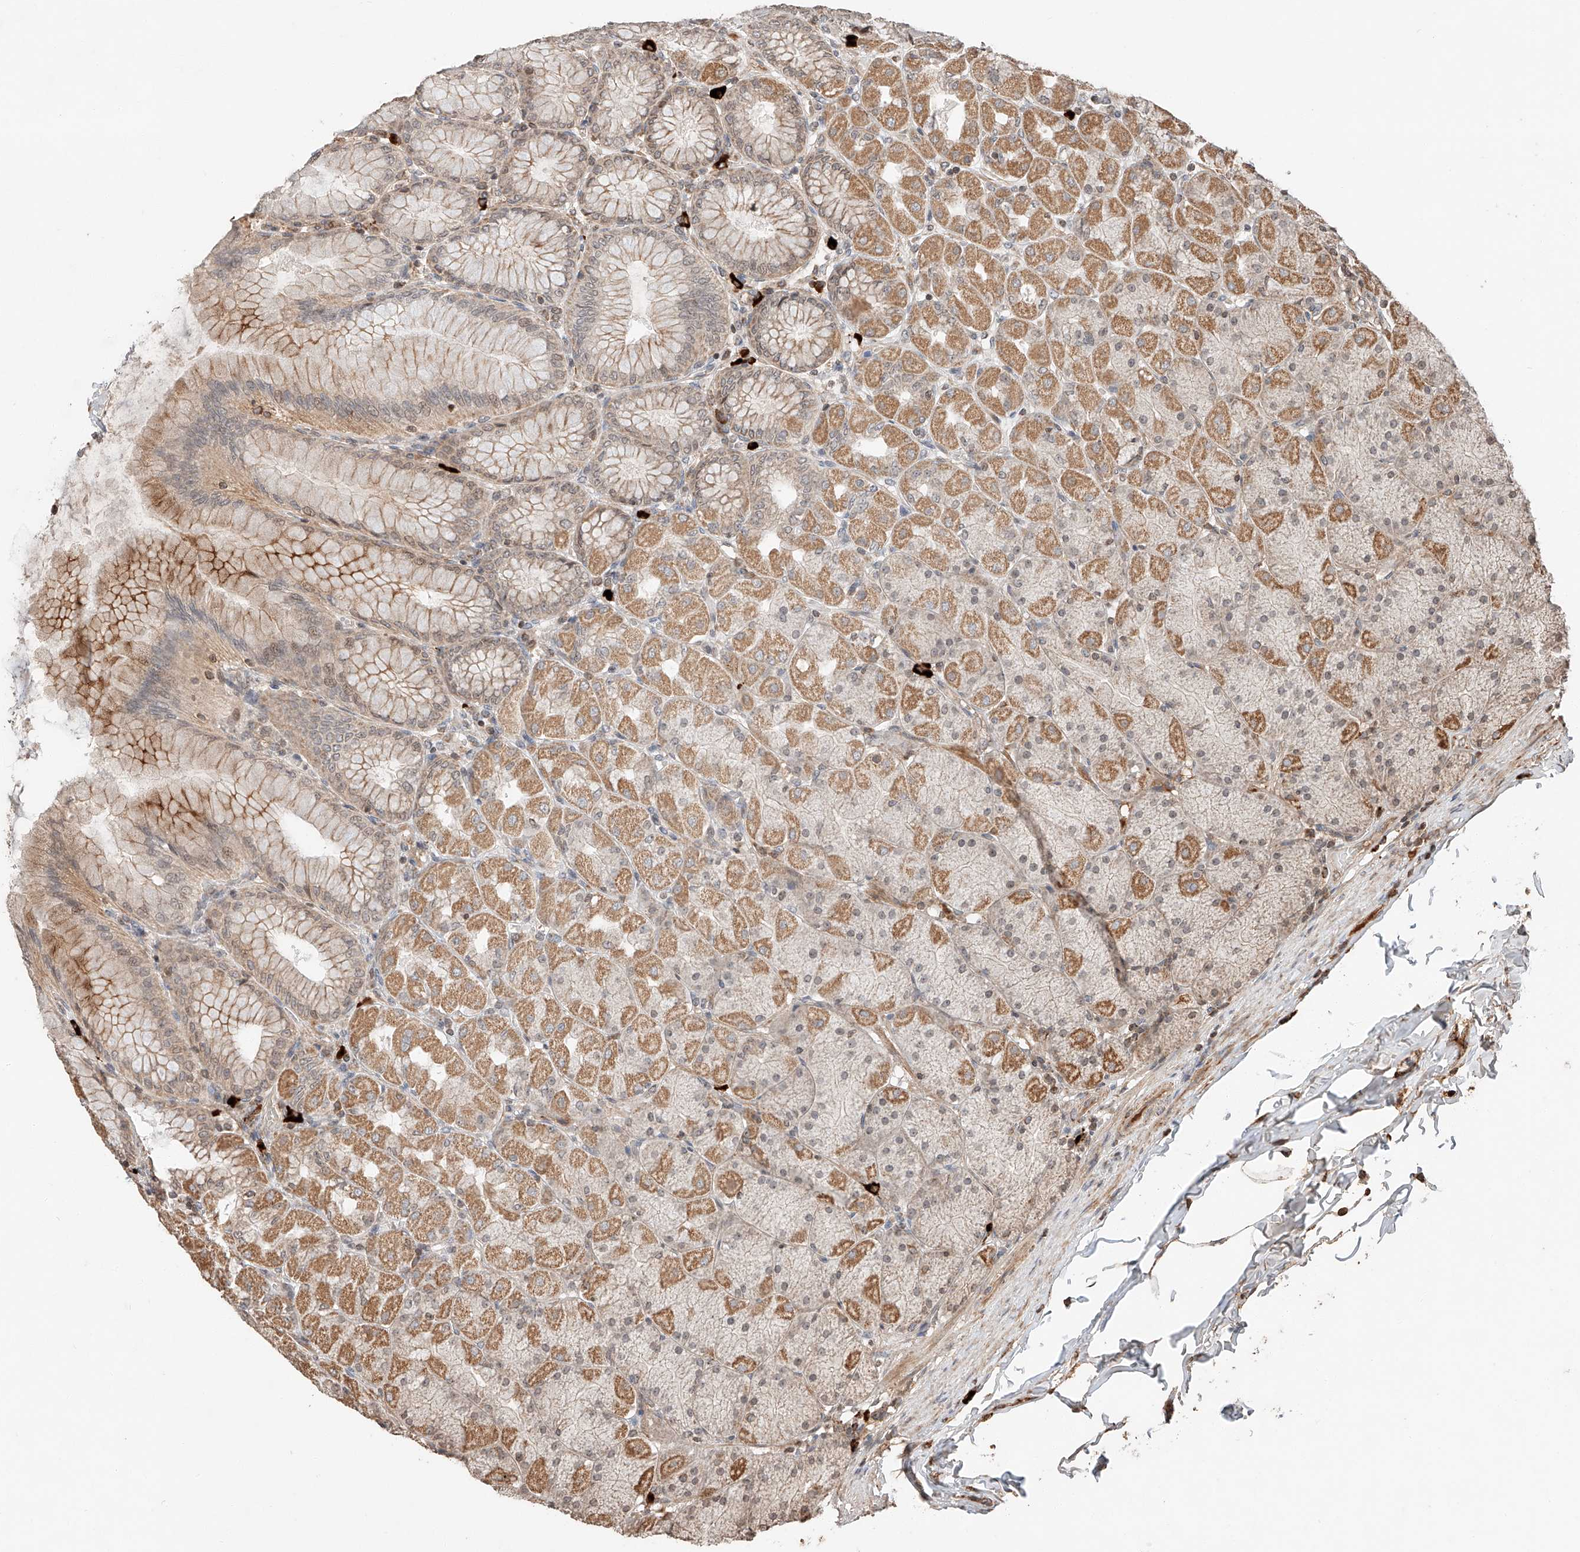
{"staining": {"intensity": "moderate", "quantity": "25%-75%", "location": "cytoplasmic/membranous"}, "tissue": "stomach", "cell_type": "Glandular cells", "image_type": "normal", "snomed": [{"axis": "morphology", "description": "Normal tissue, NOS"}, {"axis": "topography", "description": "Stomach, upper"}], "caption": "Immunohistochemical staining of normal stomach shows medium levels of moderate cytoplasmic/membranous expression in about 25%-75% of glandular cells.", "gene": "ARHGAP33", "patient": {"sex": "female", "age": 56}}